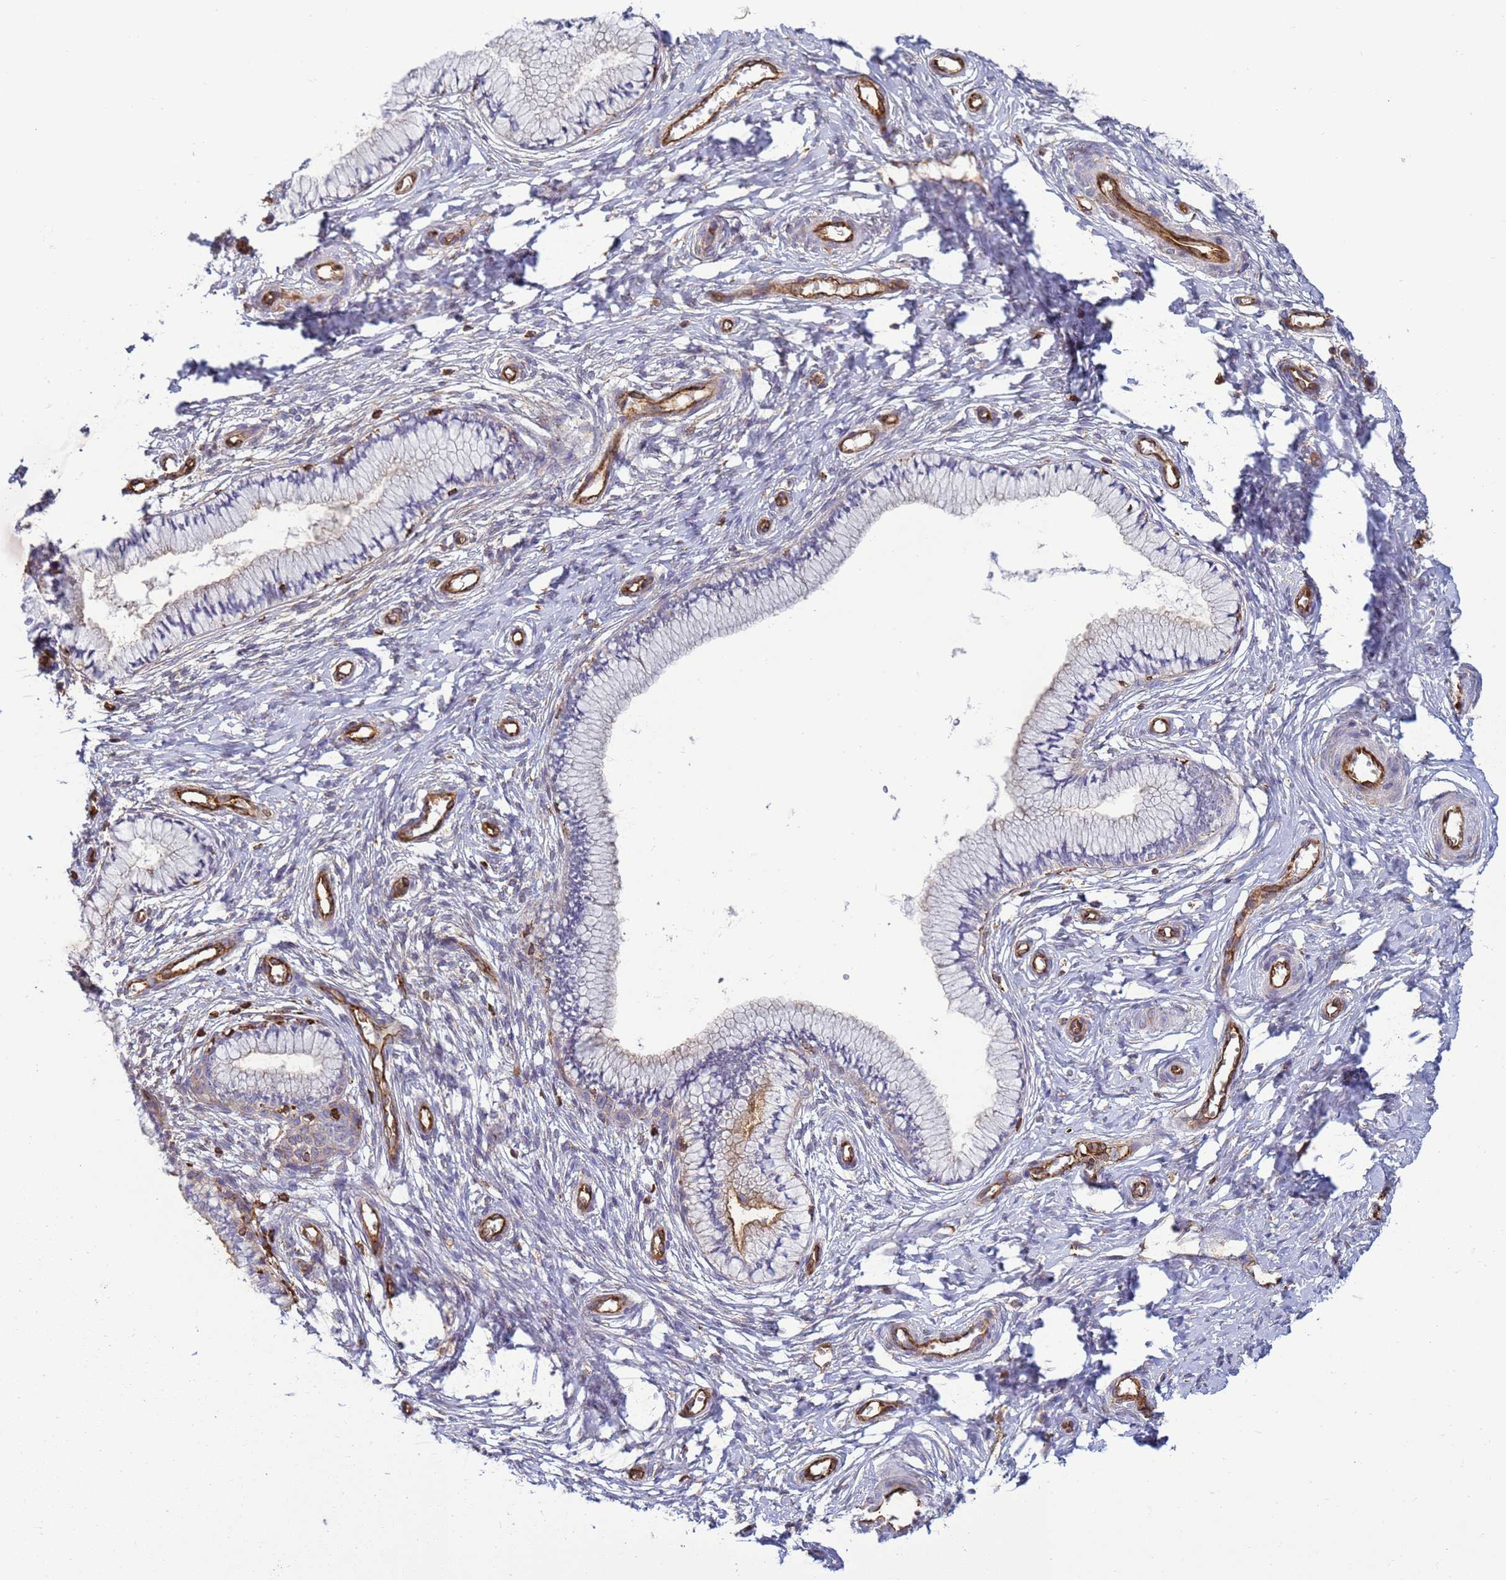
{"staining": {"intensity": "weak", "quantity": "<25%", "location": "cytoplasmic/membranous"}, "tissue": "cervix", "cell_type": "Glandular cells", "image_type": "normal", "snomed": [{"axis": "morphology", "description": "Normal tissue, NOS"}, {"axis": "topography", "description": "Cervix"}], "caption": "Immunohistochemistry of normal human cervix demonstrates no staining in glandular cells.", "gene": "ZBTB8OS", "patient": {"sex": "female", "age": 36}}